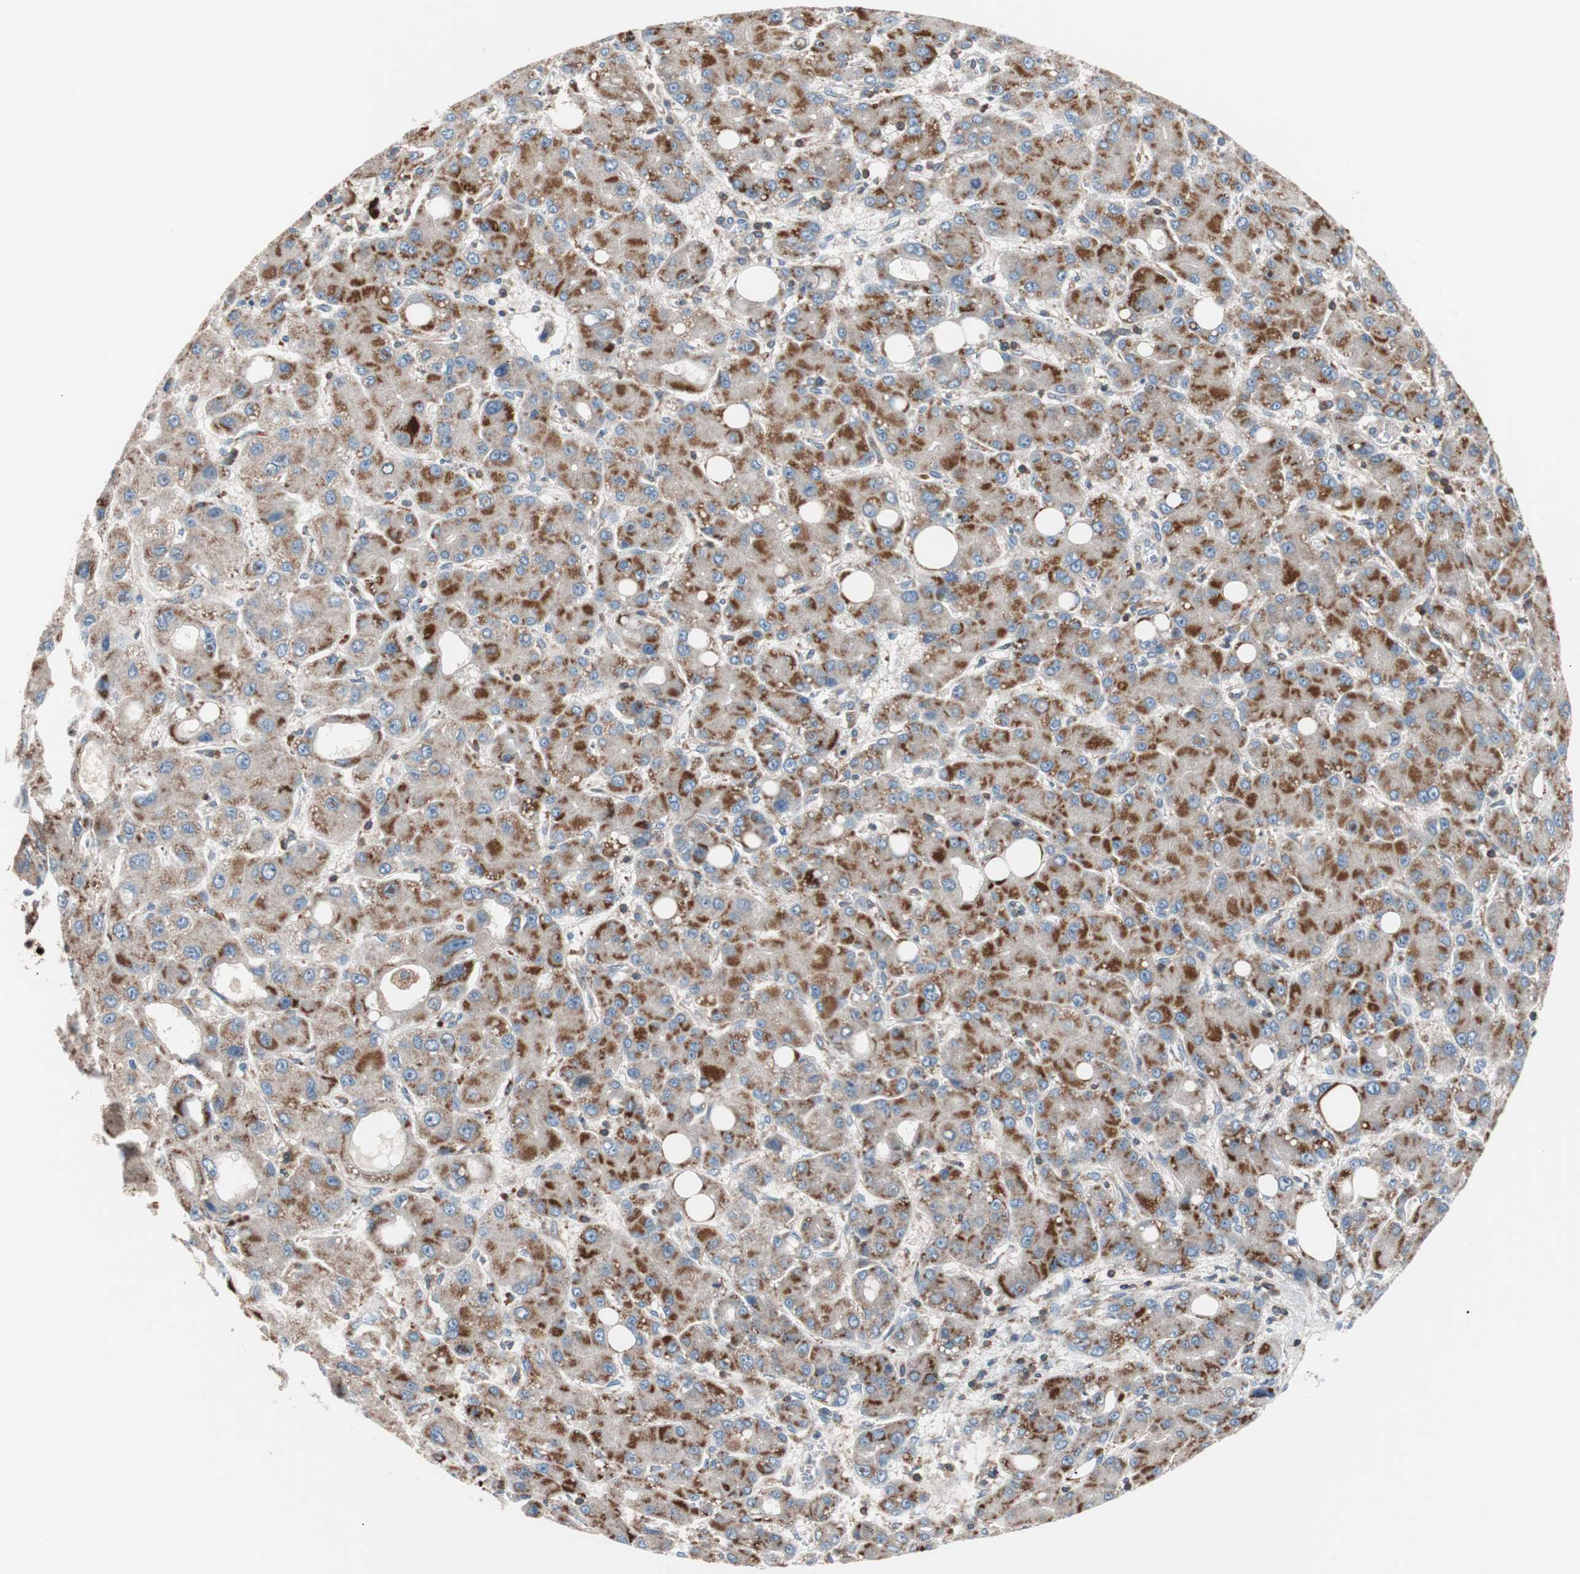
{"staining": {"intensity": "moderate", "quantity": ">75%", "location": "cytoplasmic/membranous"}, "tissue": "liver cancer", "cell_type": "Tumor cells", "image_type": "cancer", "snomed": [{"axis": "morphology", "description": "Carcinoma, Hepatocellular, NOS"}, {"axis": "topography", "description": "Liver"}], "caption": "Protein expression analysis of human hepatocellular carcinoma (liver) reveals moderate cytoplasmic/membranous positivity in about >75% of tumor cells. The staining is performed using DAB brown chromogen to label protein expression. The nuclei are counter-stained blue using hematoxylin.", "gene": "PIK3R1", "patient": {"sex": "male", "age": 55}}